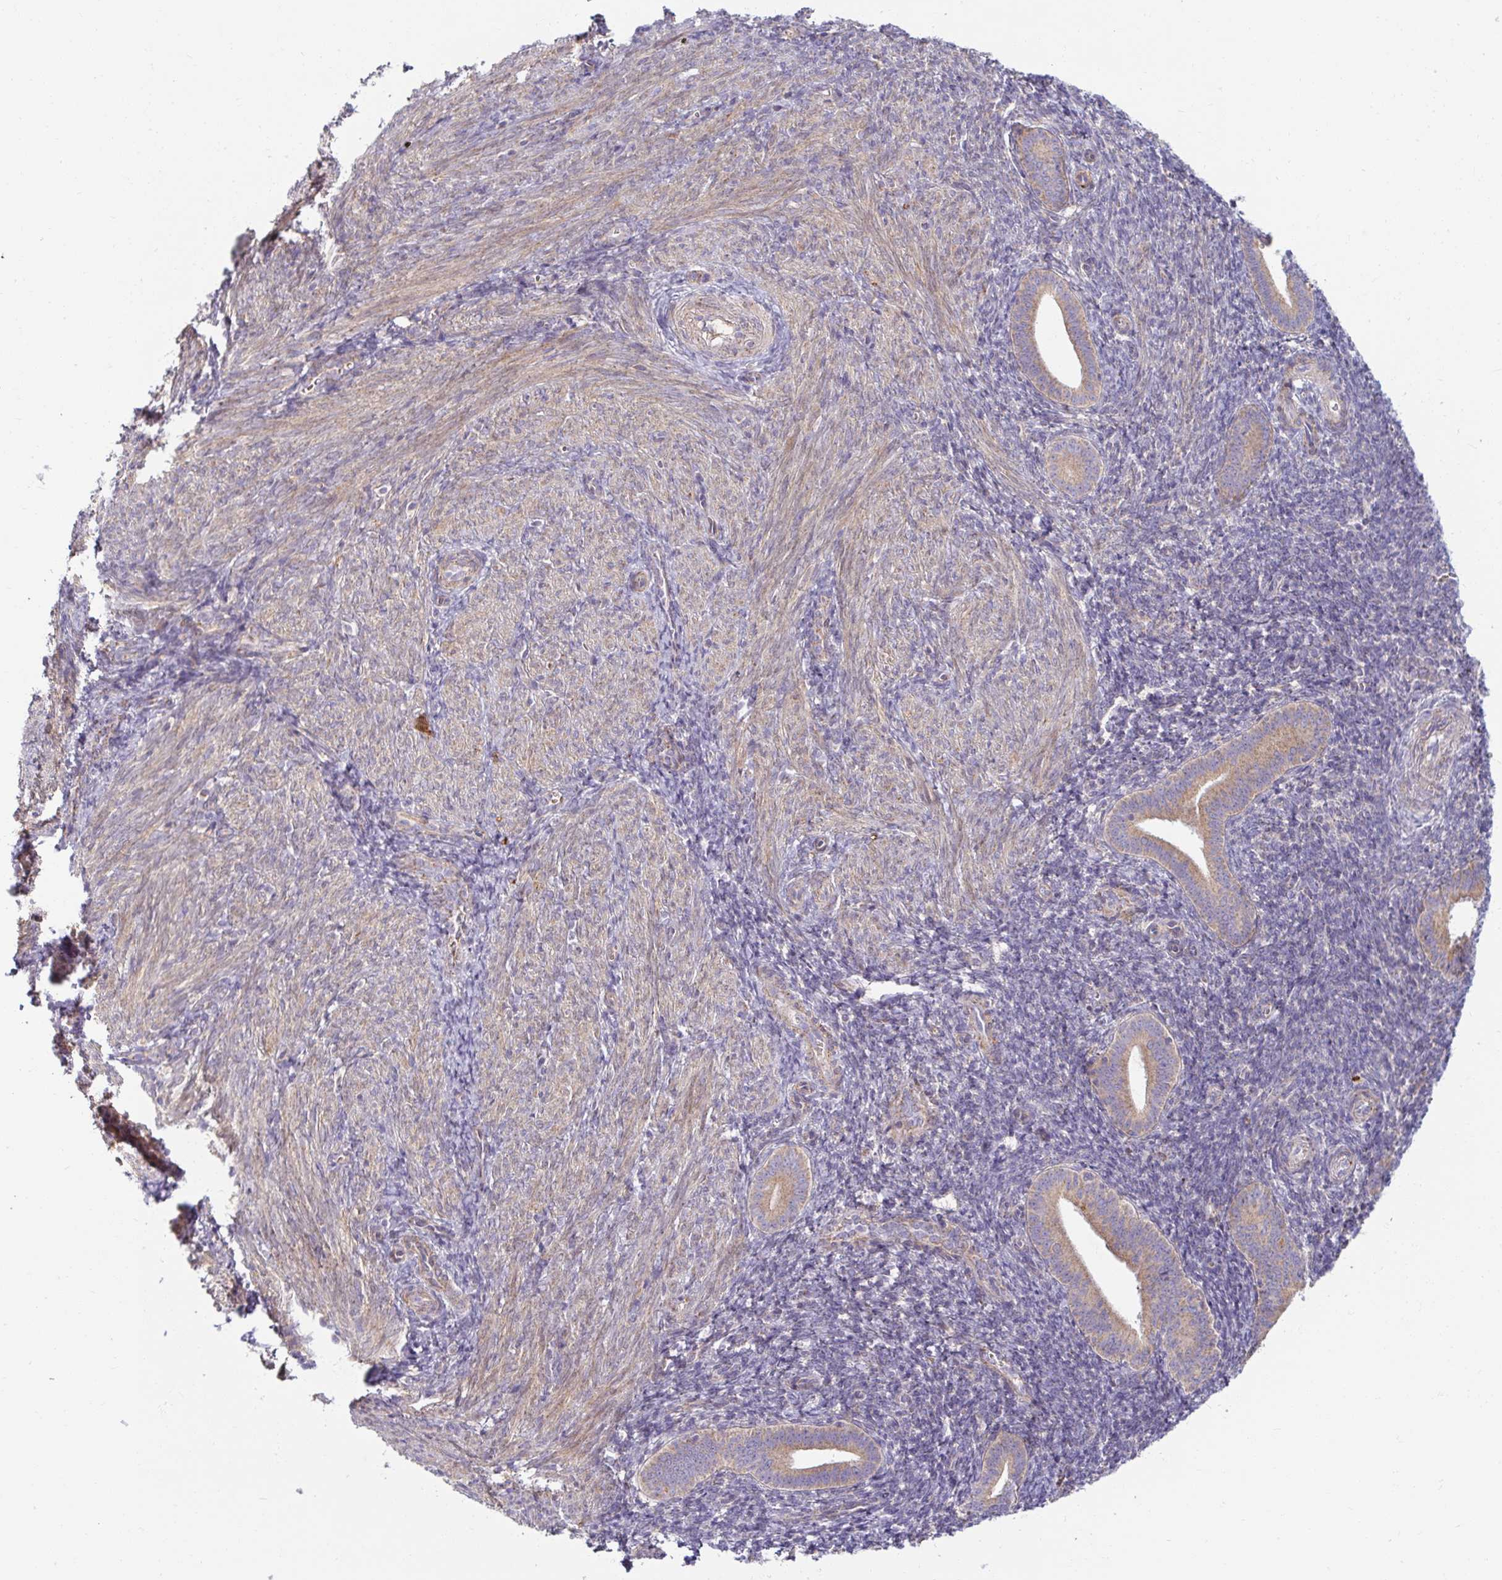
{"staining": {"intensity": "moderate", "quantity": "<25%", "location": "cytoplasmic/membranous"}, "tissue": "endometrium", "cell_type": "Cells in endometrial stroma", "image_type": "normal", "snomed": [{"axis": "morphology", "description": "Normal tissue, NOS"}, {"axis": "topography", "description": "Endometrium"}], "caption": "The image displays staining of normal endometrium, revealing moderate cytoplasmic/membranous protein positivity (brown color) within cells in endometrial stroma. The staining was performed using DAB to visualize the protein expression in brown, while the nuclei were stained in blue with hematoxylin (Magnification: 20x).", "gene": "SKP2", "patient": {"sex": "female", "age": 25}}